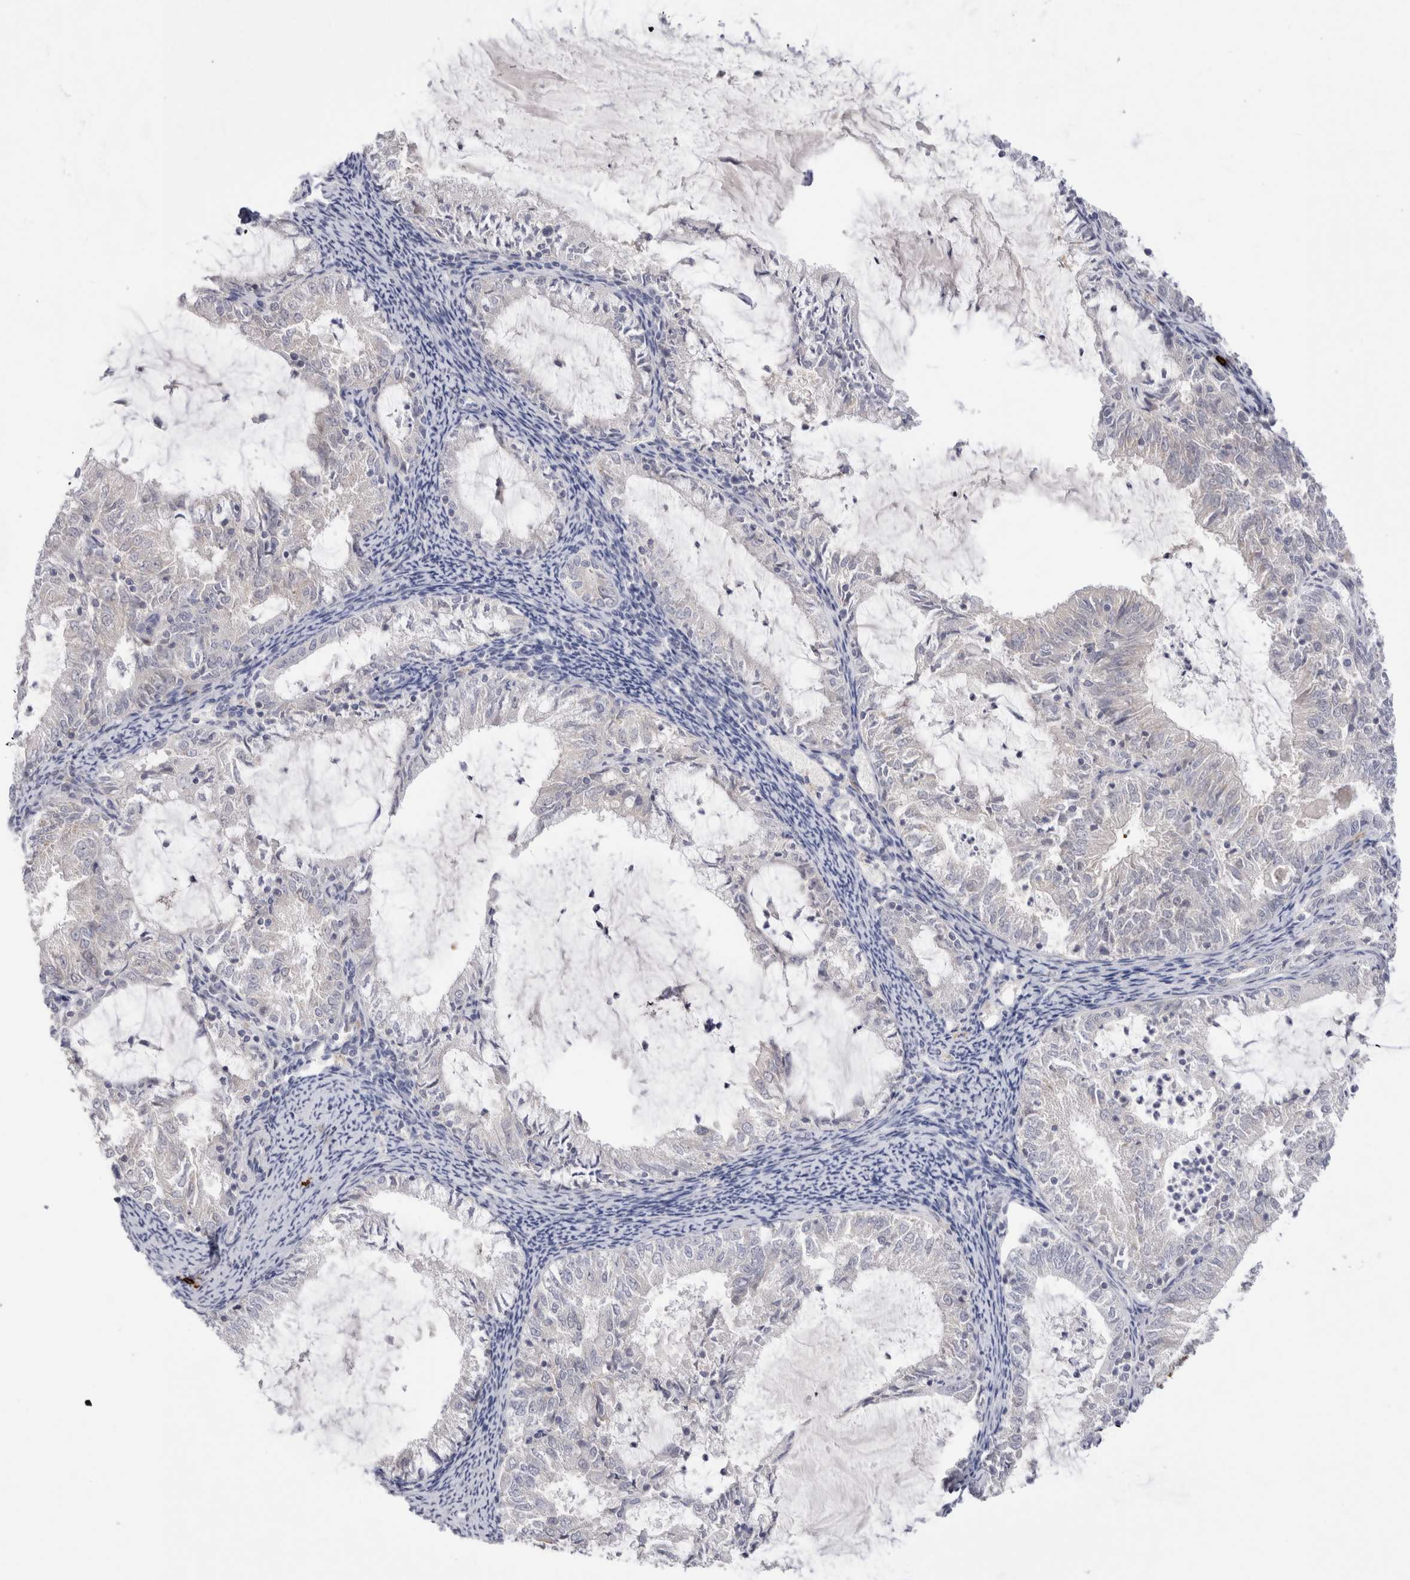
{"staining": {"intensity": "negative", "quantity": "none", "location": "none"}, "tissue": "endometrial cancer", "cell_type": "Tumor cells", "image_type": "cancer", "snomed": [{"axis": "morphology", "description": "Adenocarcinoma, NOS"}, {"axis": "topography", "description": "Endometrium"}], "caption": "IHC of adenocarcinoma (endometrial) reveals no positivity in tumor cells. (Immunohistochemistry, brightfield microscopy, high magnification).", "gene": "SPINK2", "patient": {"sex": "female", "age": 57}}